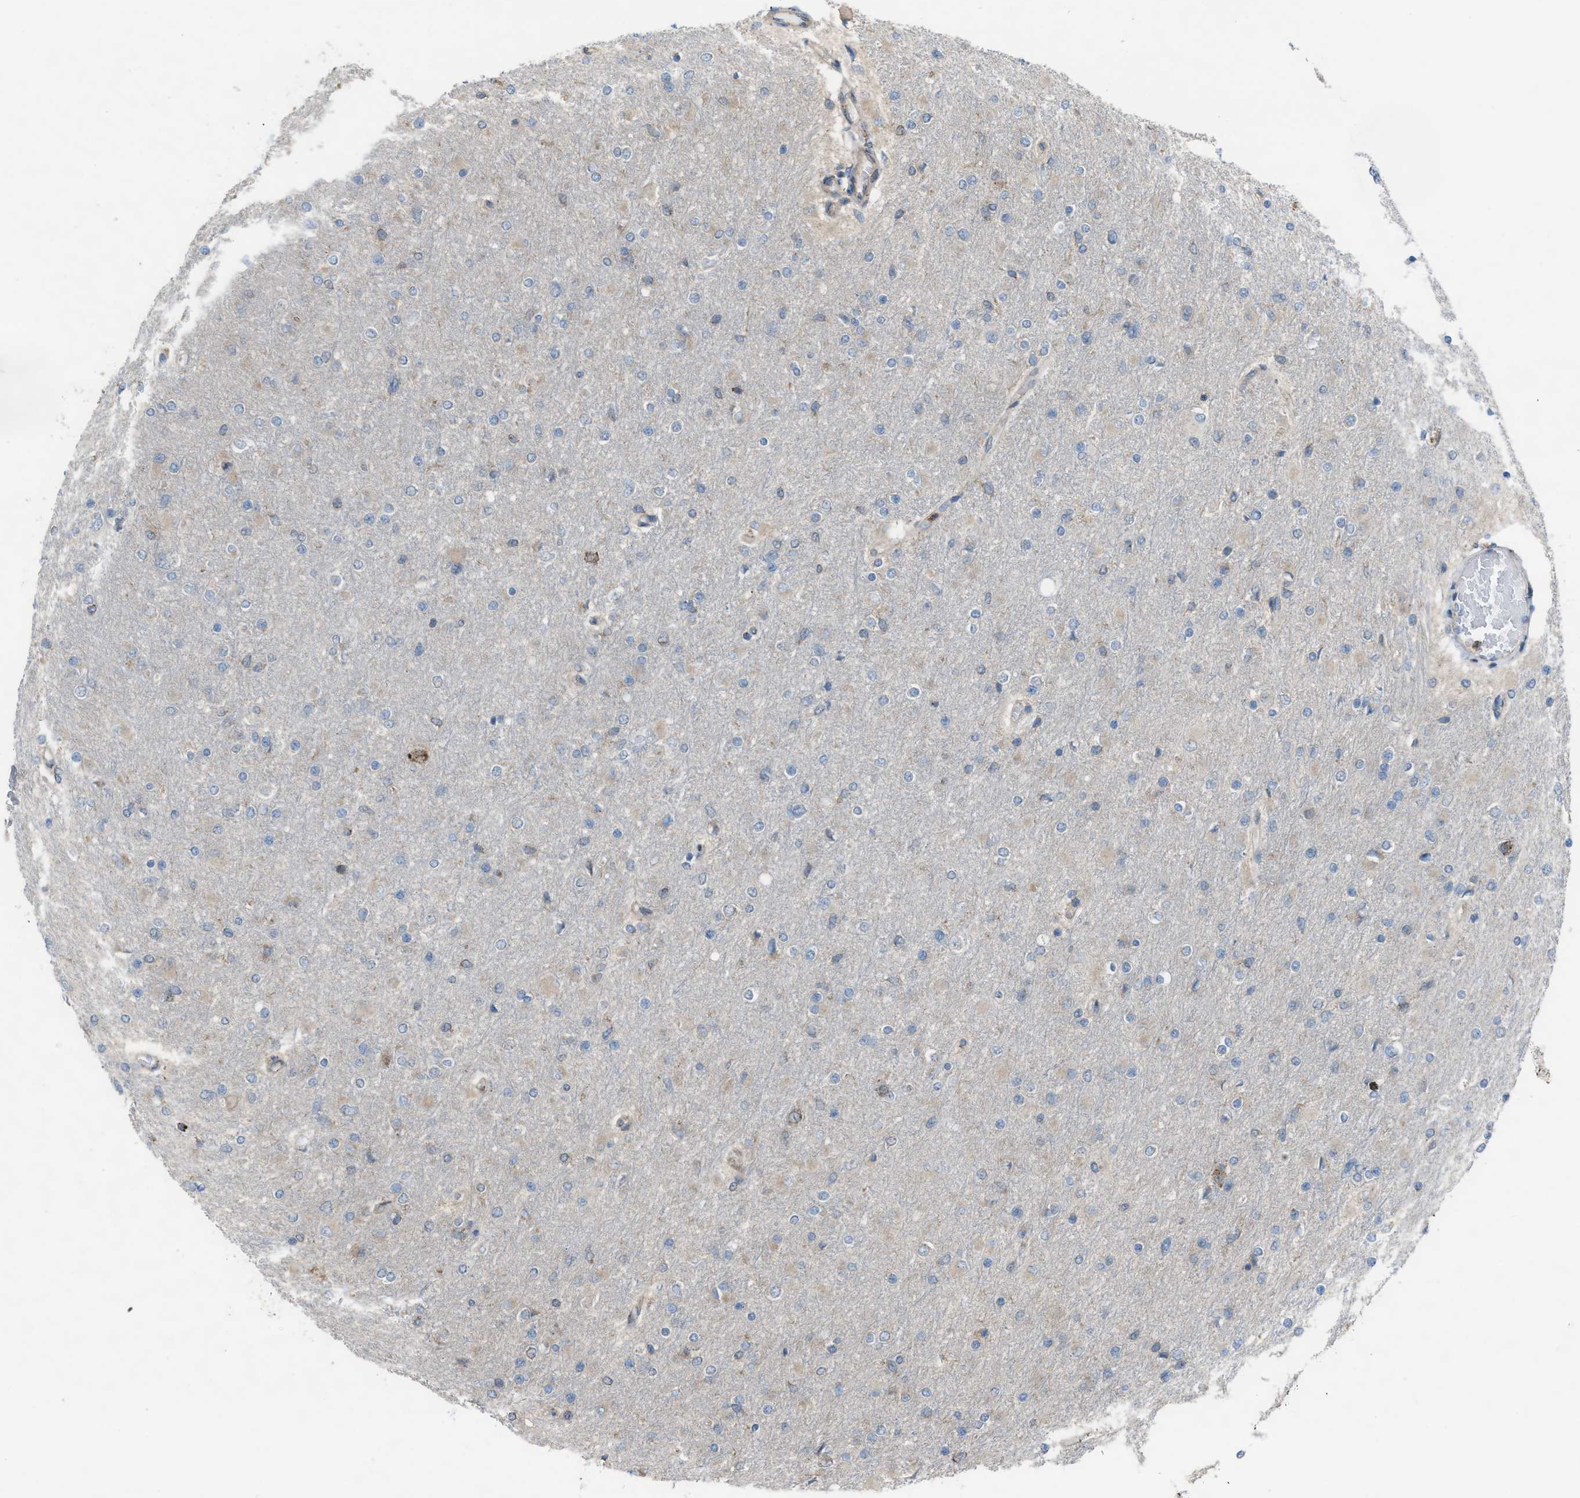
{"staining": {"intensity": "negative", "quantity": "none", "location": "none"}, "tissue": "glioma", "cell_type": "Tumor cells", "image_type": "cancer", "snomed": [{"axis": "morphology", "description": "Glioma, malignant, High grade"}, {"axis": "topography", "description": "Cerebral cortex"}], "caption": "Glioma stained for a protein using immunohistochemistry (IHC) displays no staining tumor cells.", "gene": "PLAA", "patient": {"sex": "female", "age": 36}}